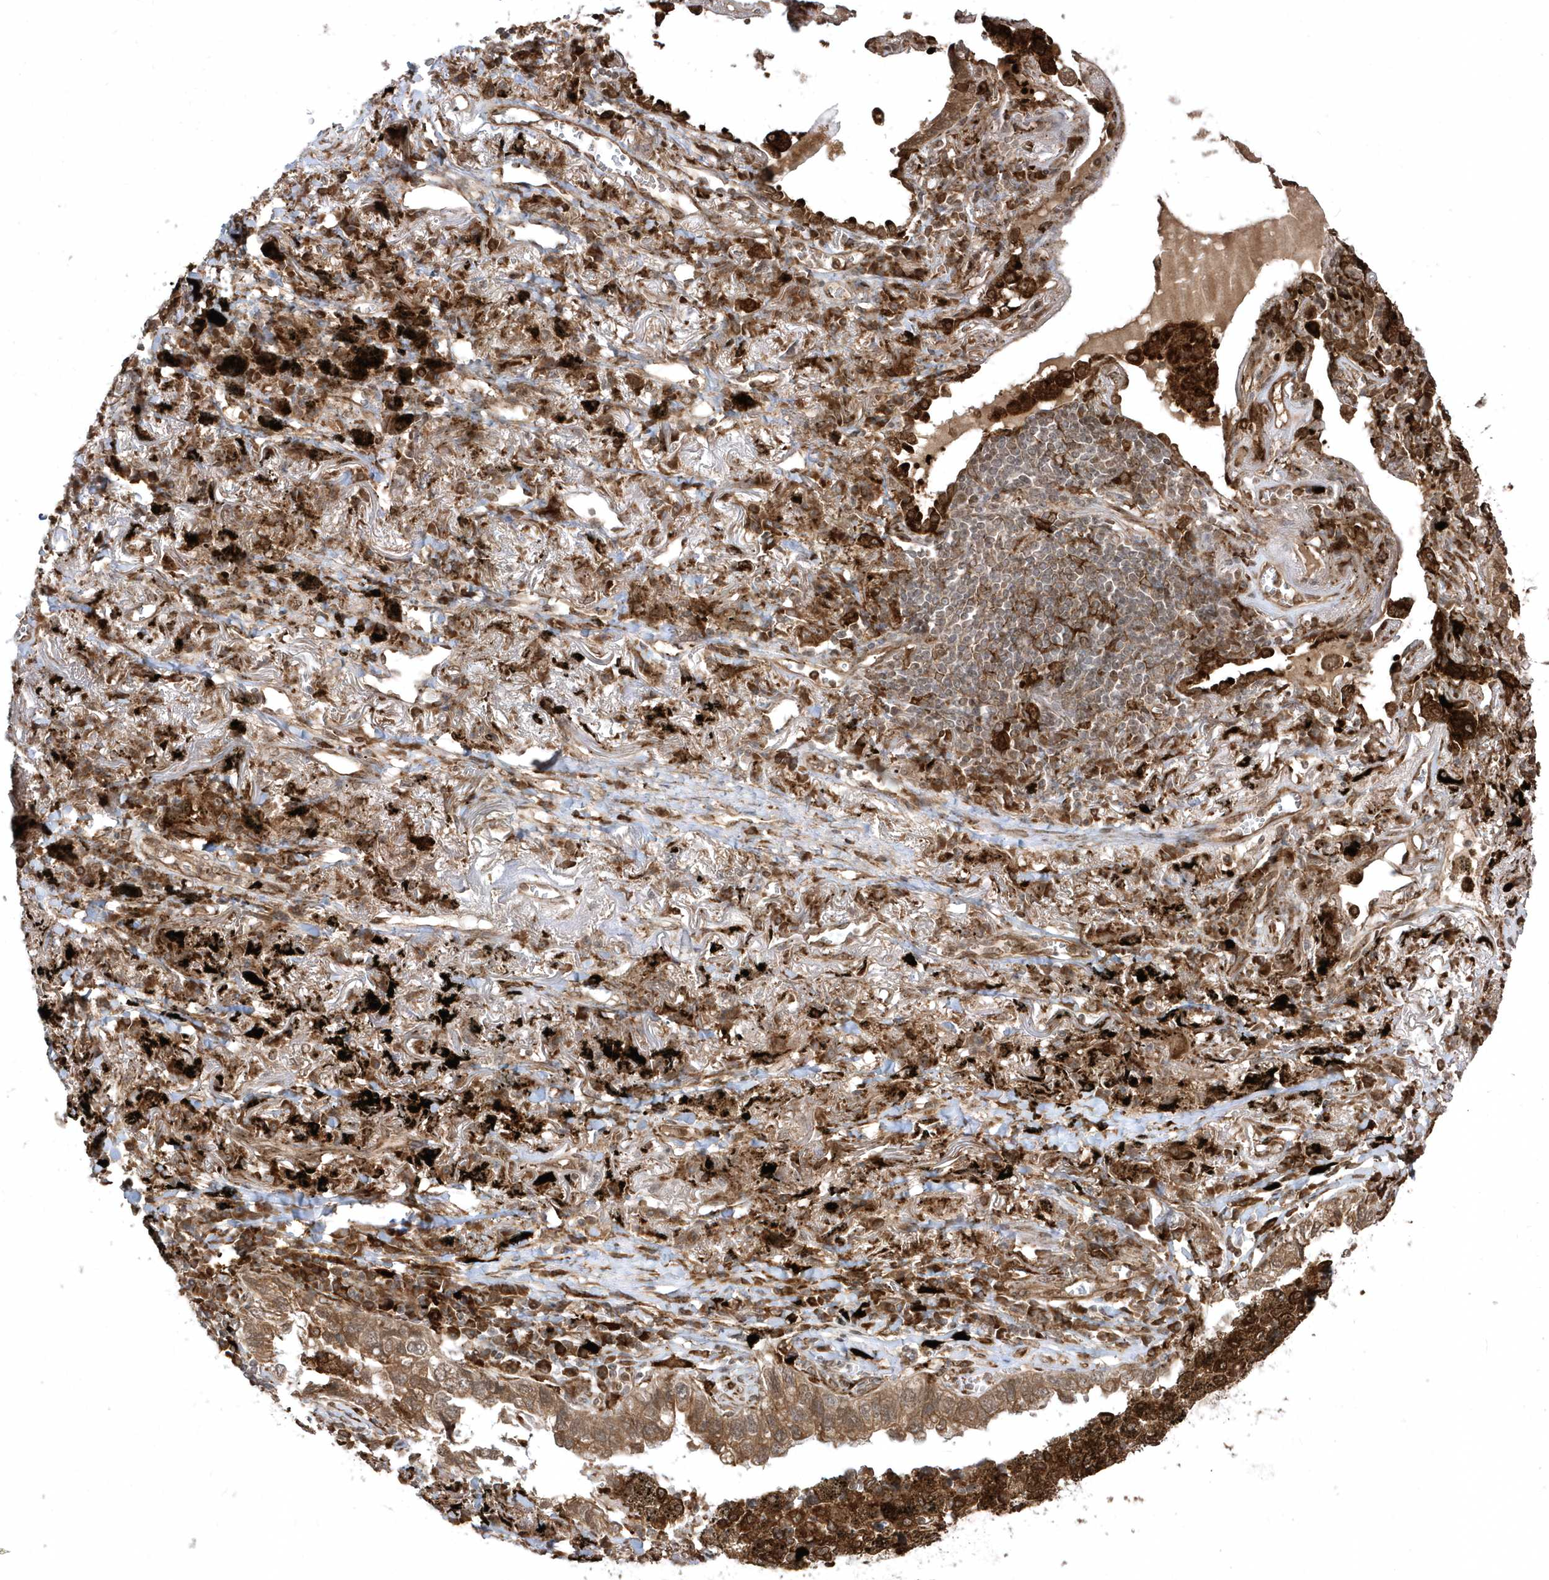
{"staining": {"intensity": "moderate", "quantity": ">75%", "location": "cytoplasmic/membranous"}, "tissue": "lung cancer", "cell_type": "Tumor cells", "image_type": "cancer", "snomed": [{"axis": "morphology", "description": "Adenocarcinoma, NOS"}, {"axis": "topography", "description": "Lung"}], "caption": "Immunohistochemistry of adenocarcinoma (lung) demonstrates medium levels of moderate cytoplasmic/membranous staining in about >75% of tumor cells. The protein is stained brown, and the nuclei are stained in blue (DAB (3,3'-diaminobenzidine) IHC with brightfield microscopy, high magnification).", "gene": "EPC2", "patient": {"sex": "male", "age": 65}}